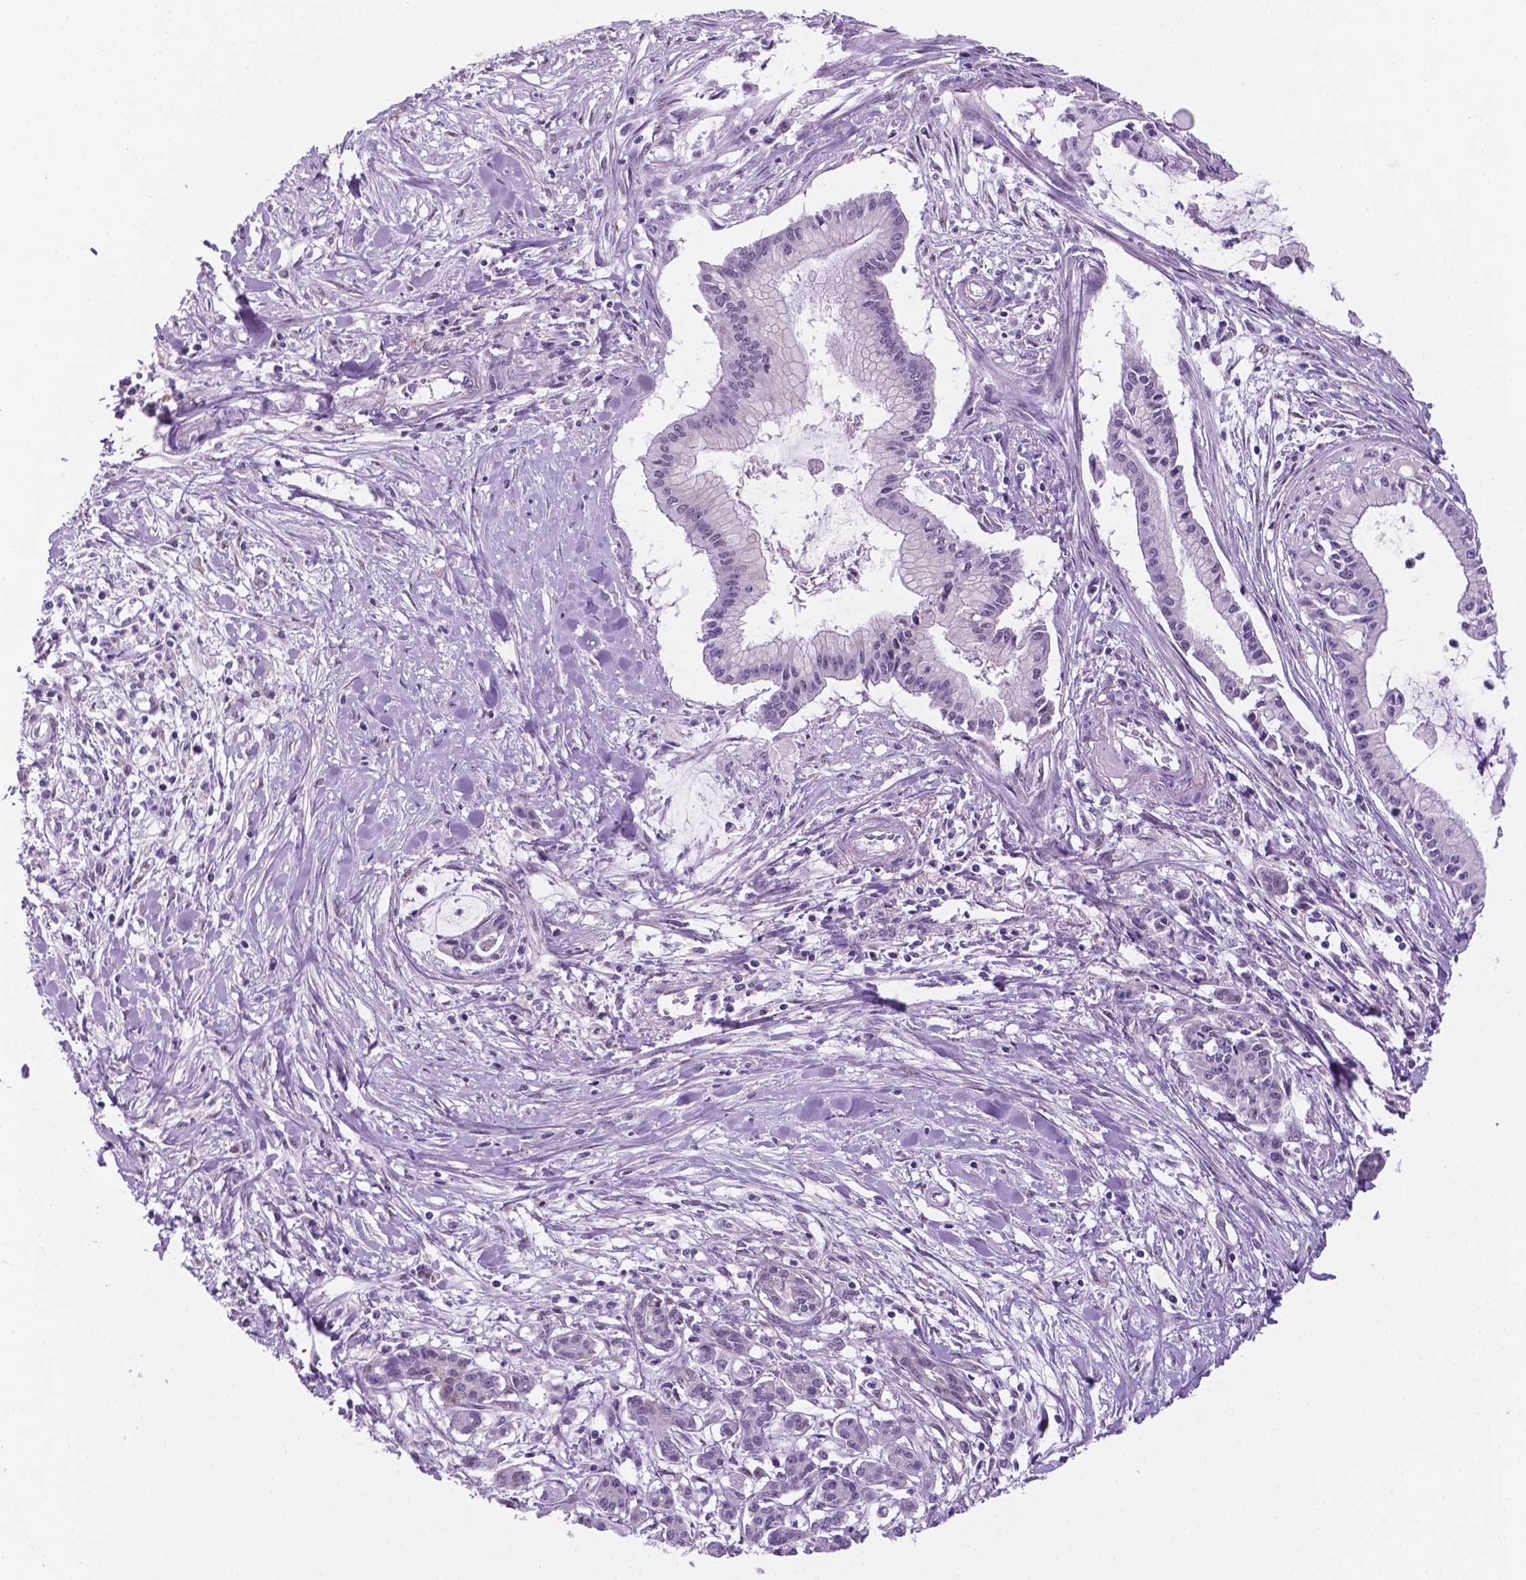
{"staining": {"intensity": "negative", "quantity": "none", "location": "none"}, "tissue": "pancreatic cancer", "cell_type": "Tumor cells", "image_type": "cancer", "snomed": [{"axis": "morphology", "description": "Adenocarcinoma, NOS"}, {"axis": "topography", "description": "Pancreas"}], "caption": "Tumor cells show no significant protein positivity in pancreatic adenocarcinoma. (DAB immunohistochemistry (IHC) with hematoxylin counter stain).", "gene": "C18orf21", "patient": {"sex": "male", "age": 48}}